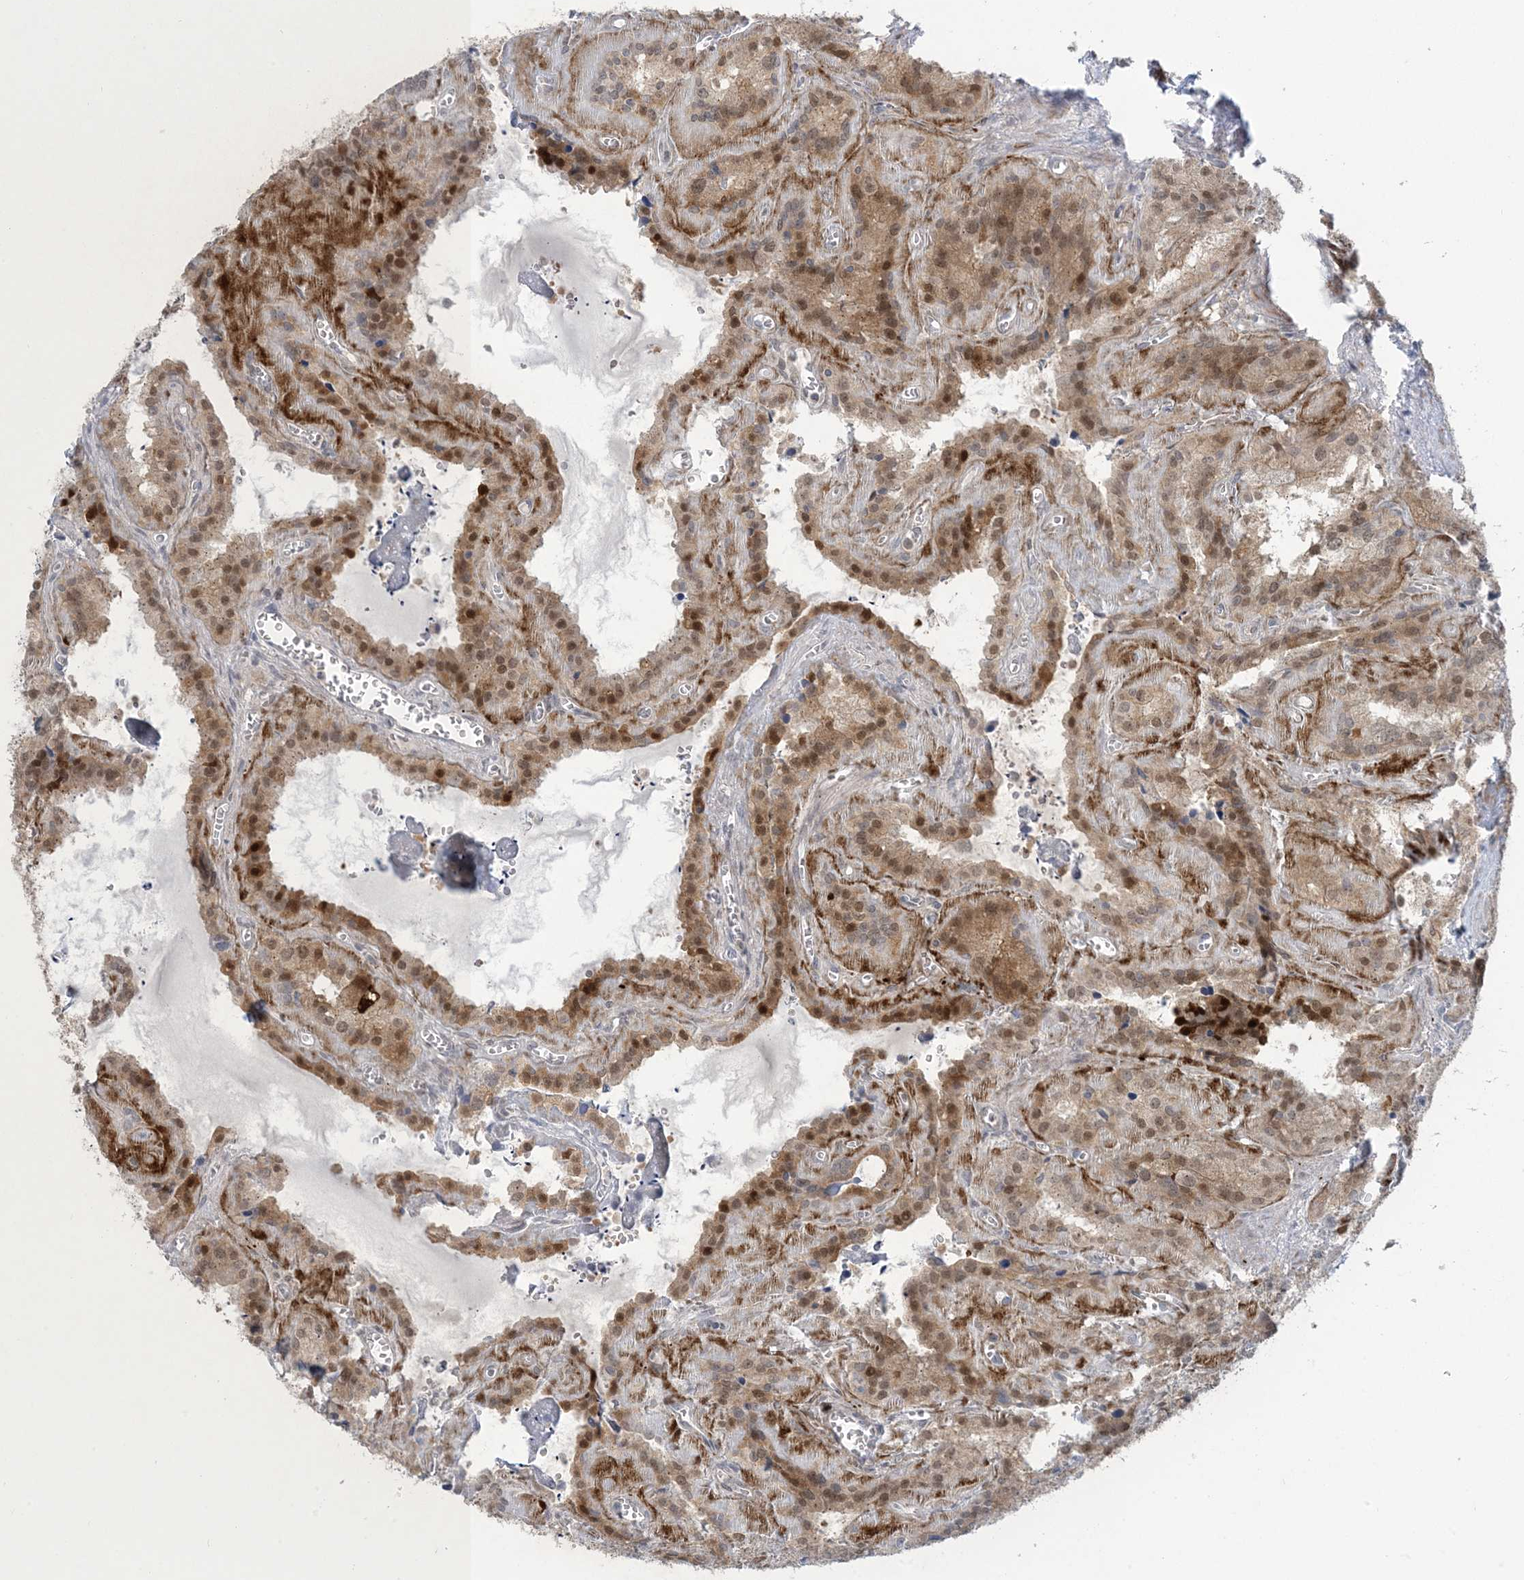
{"staining": {"intensity": "moderate", "quantity": ">75%", "location": "cytoplasmic/membranous,nuclear"}, "tissue": "seminal vesicle", "cell_type": "Glandular cells", "image_type": "normal", "snomed": [{"axis": "morphology", "description": "Normal tissue, NOS"}, {"axis": "topography", "description": "Prostate"}, {"axis": "topography", "description": "Seminal veicle"}], "caption": "Seminal vesicle stained with IHC displays moderate cytoplasmic/membranous,nuclear staining in approximately >75% of glandular cells. (IHC, brightfield microscopy, high magnification).", "gene": "NRBP2", "patient": {"sex": "male", "age": 59}}